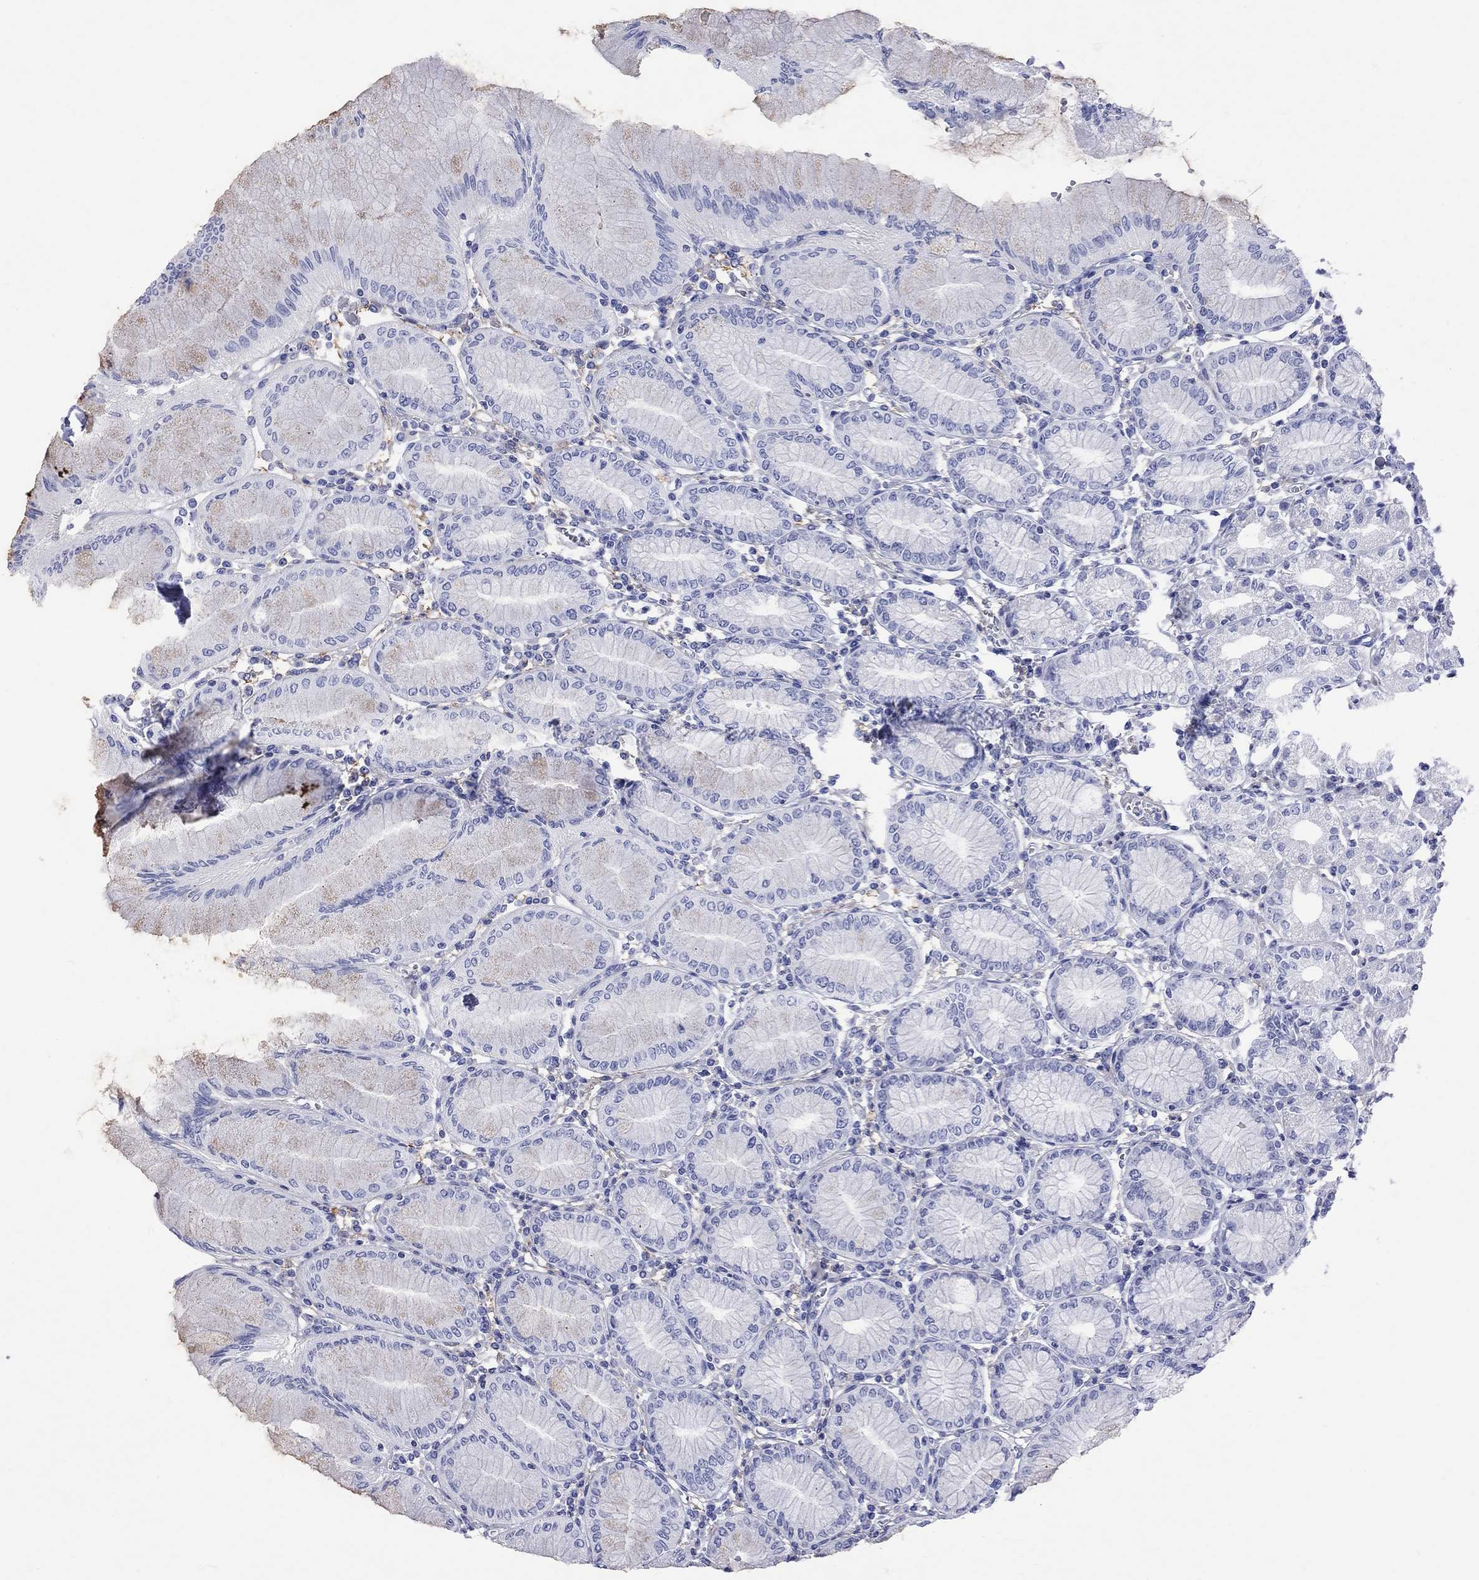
{"staining": {"intensity": "negative", "quantity": "none", "location": "none"}, "tissue": "stomach", "cell_type": "Glandular cells", "image_type": "normal", "snomed": [{"axis": "morphology", "description": "Normal tissue, NOS"}, {"axis": "topography", "description": "Skeletal muscle"}, {"axis": "topography", "description": "Stomach"}], "caption": "DAB (3,3'-diaminobenzidine) immunohistochemical staining of normal human stomach exhibits no significant positivity in glandular cells.", "gene": "S100A3", "patient": {"sex": "female", "age": 57}}